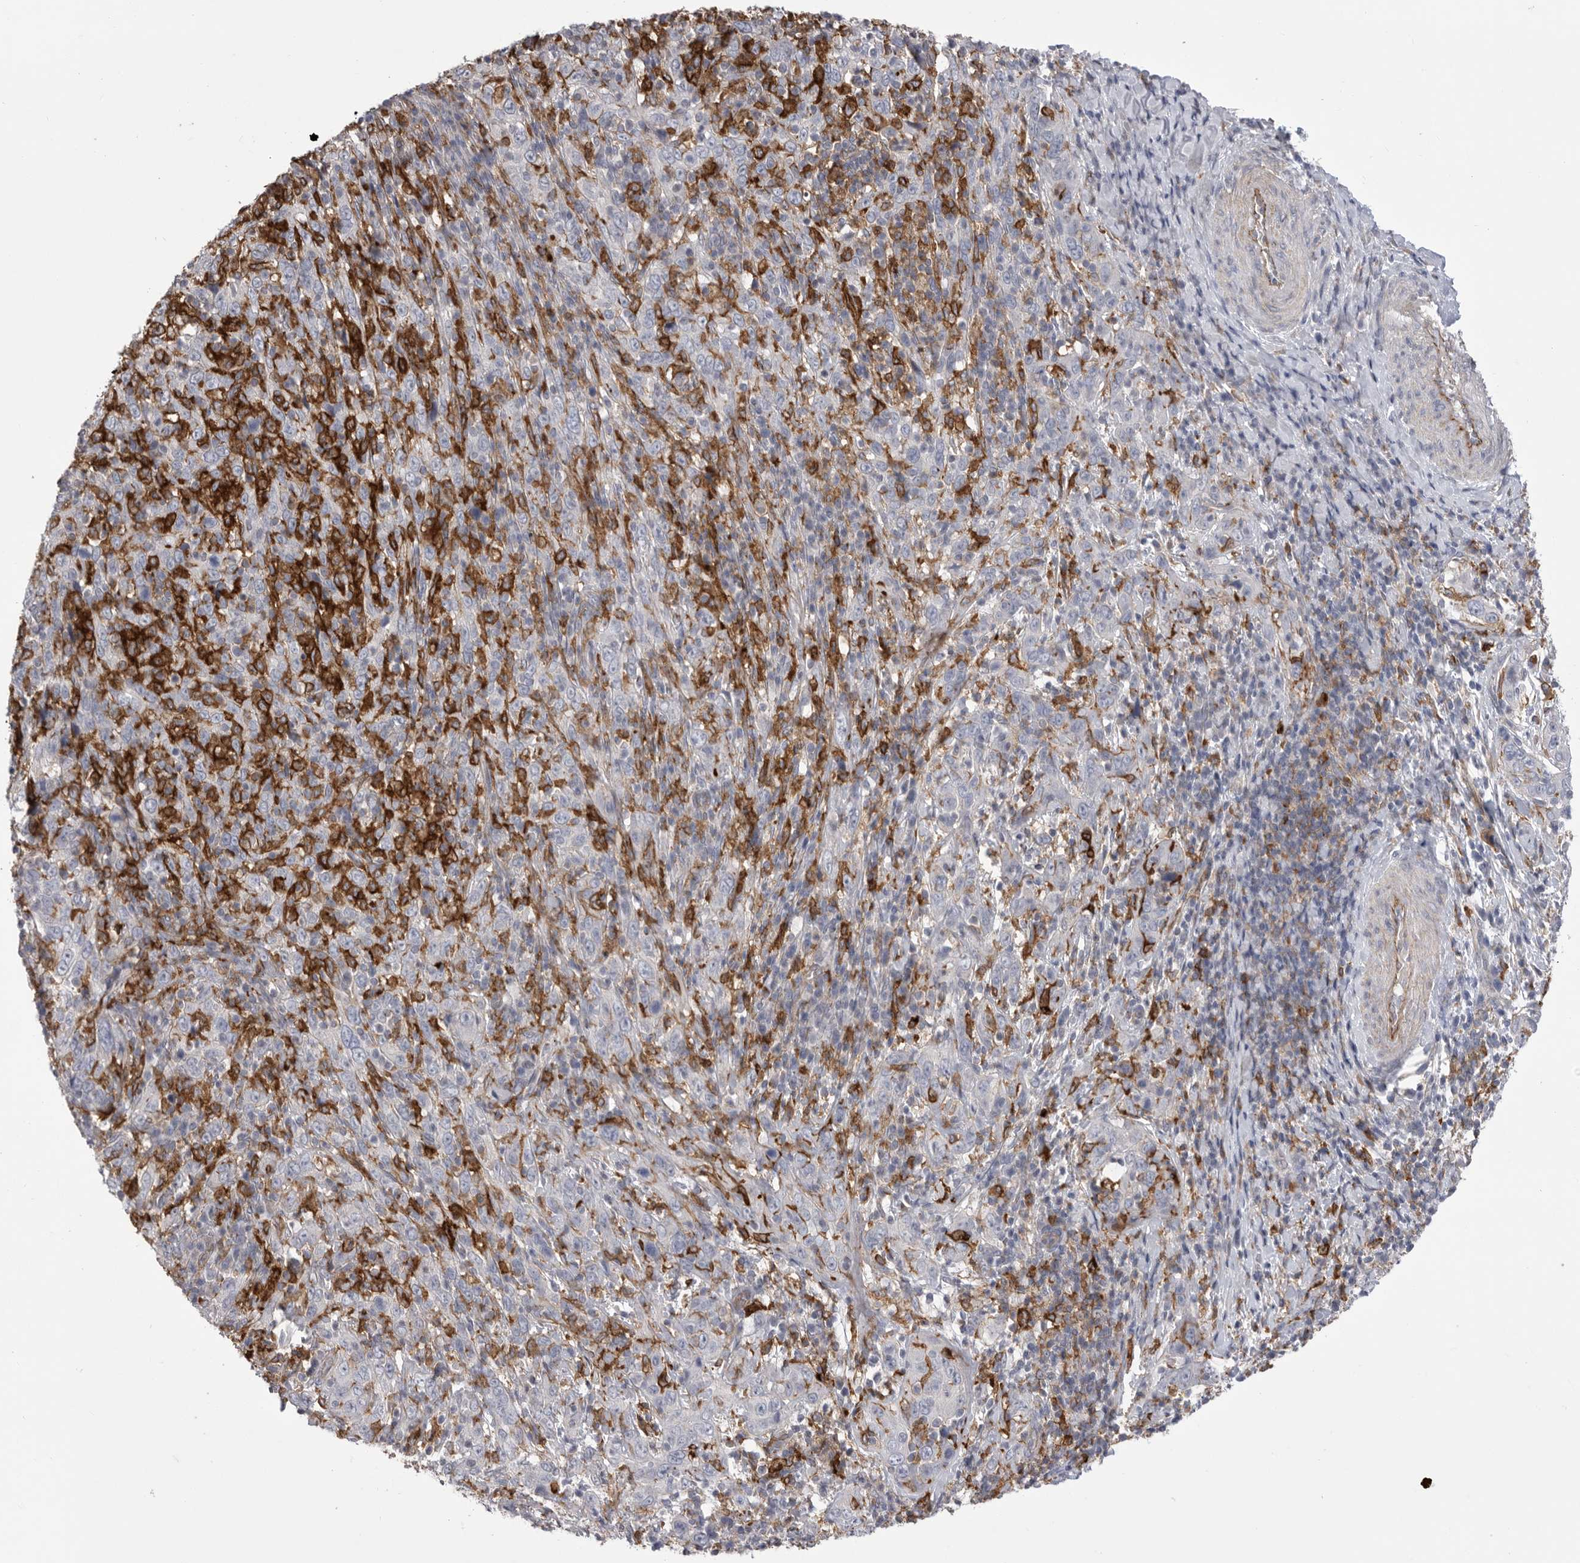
{"staining": {"intensity": "negative", "quantity": "none", "location": "none"}, "tissue": "cervical cancer", "cell_type": "Tumor cells", "image_type": "cancer", "snomed": [{"axis": "morphology", "description": "Squamous cell carcinoma, NOS"}, {"axis": "topography", "description": "Cervix"}], "caption": "High magnification brightfield microscopy of cervical squamous cell carcinoma stained with DAB (3,3'-diaminobenzidine) (brown) and counterstained with hematoxylin (blue): tumor cells show no significant expression. (IHC, brightfield microscopy, high magnification).", "gene": "SIGLEC10", "patient": {"sex": "female", "age": 46}}